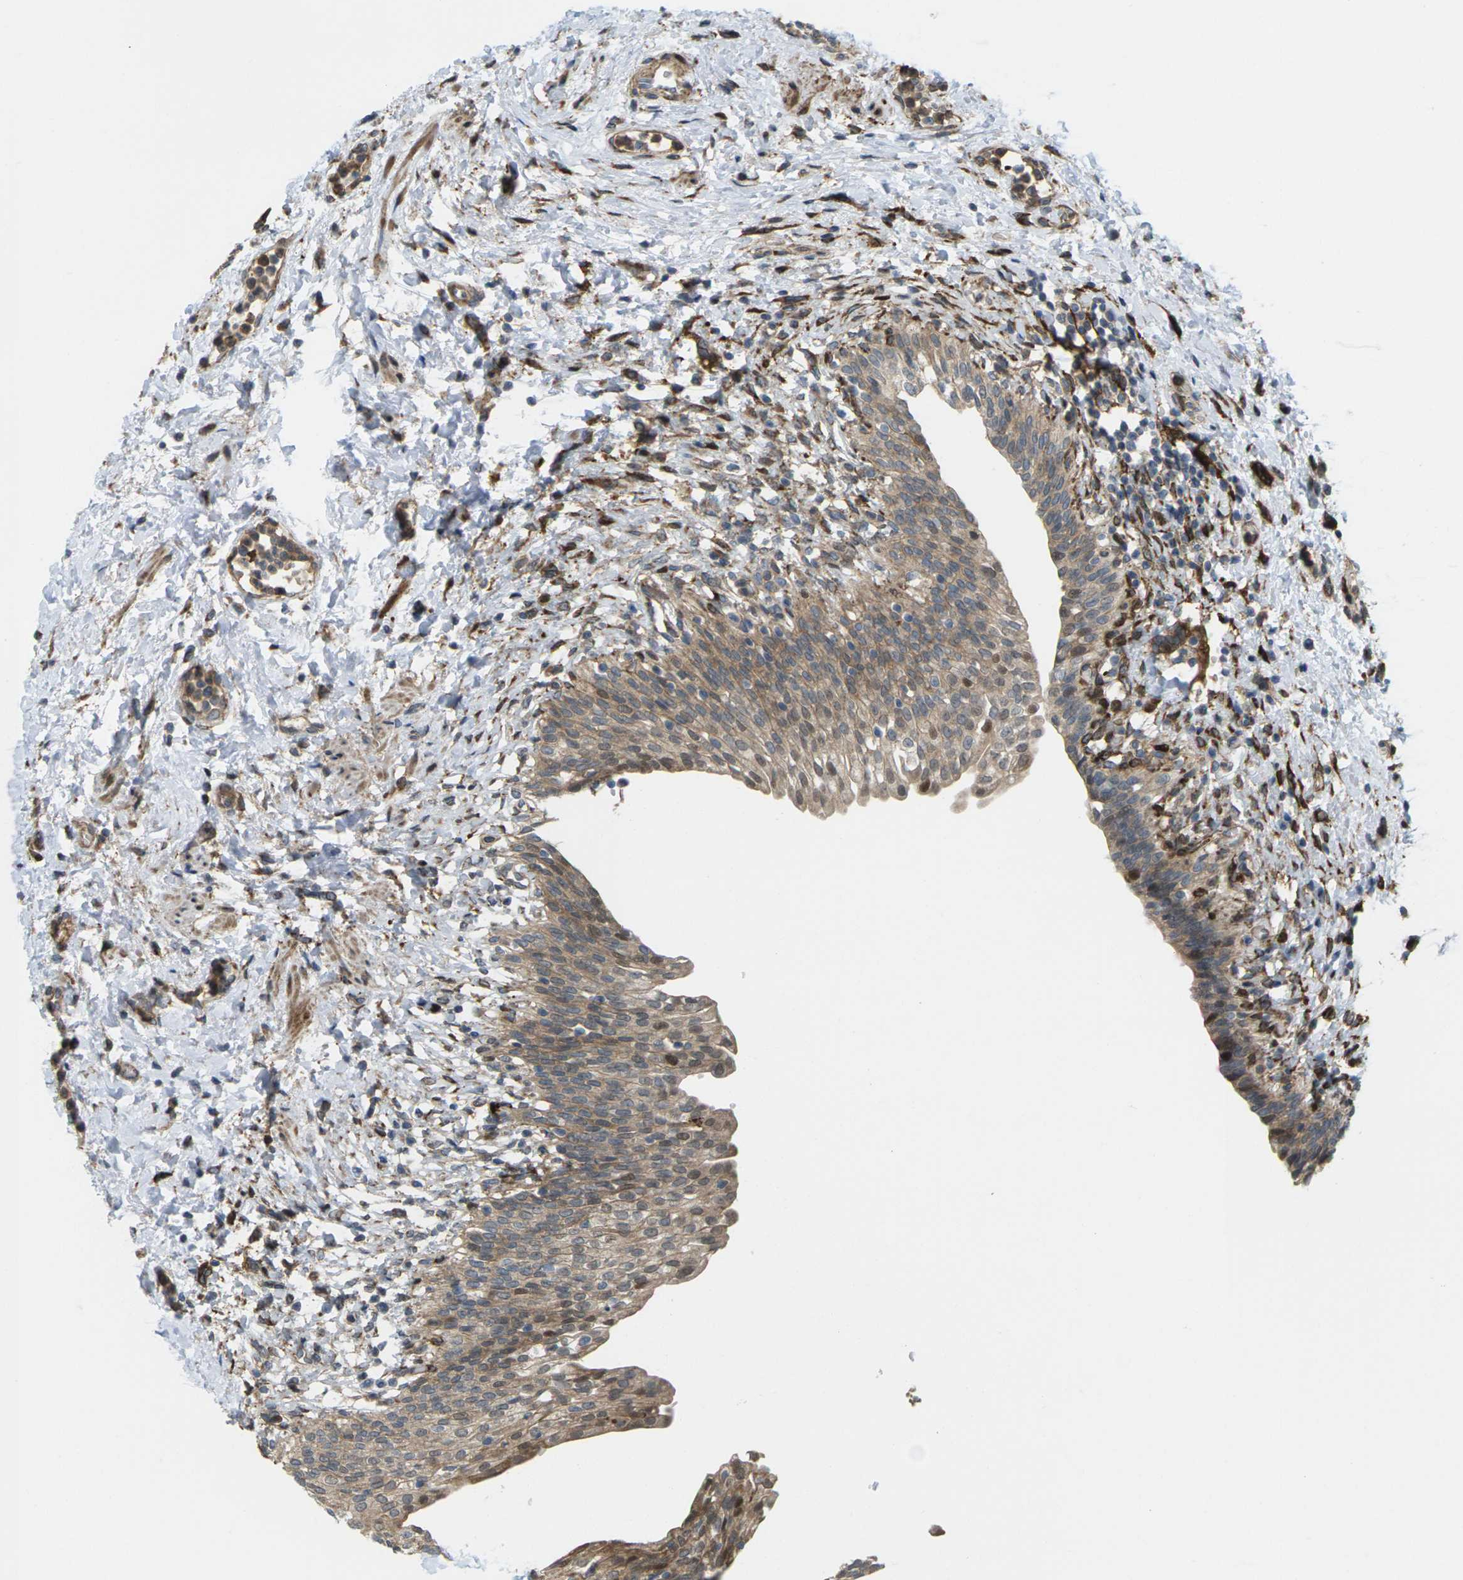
{"staining": {"intensity": "moderate", "quantity": ">75%", "location": "cytoplasmic/membranous,nuclear"}, "tissue": "urinary bladder", "cell_type": "Urothelial cells", "image_type": "normal", "snomed": [{"axis": "morphology", "description": "Normal tissue, NOS"}, {"axis": "topography", "description": "Urinary bladder"}], "caption": "Immunohistochemistry staining of normal urinary bladder, which demonstrates medium levels of moderate cytoplasmic/membranous,nuclear positivity in approximately >75% of urothelial cells indicating moderate cytoplasmic/membranous,nuclear protein expression. The staining was performed using DAB (brown) for protein detection and nuclei were counterstained in hematoxylin (blue).", "gene": "ROBO1", "patient": {"sex": "male", "age": 55}}